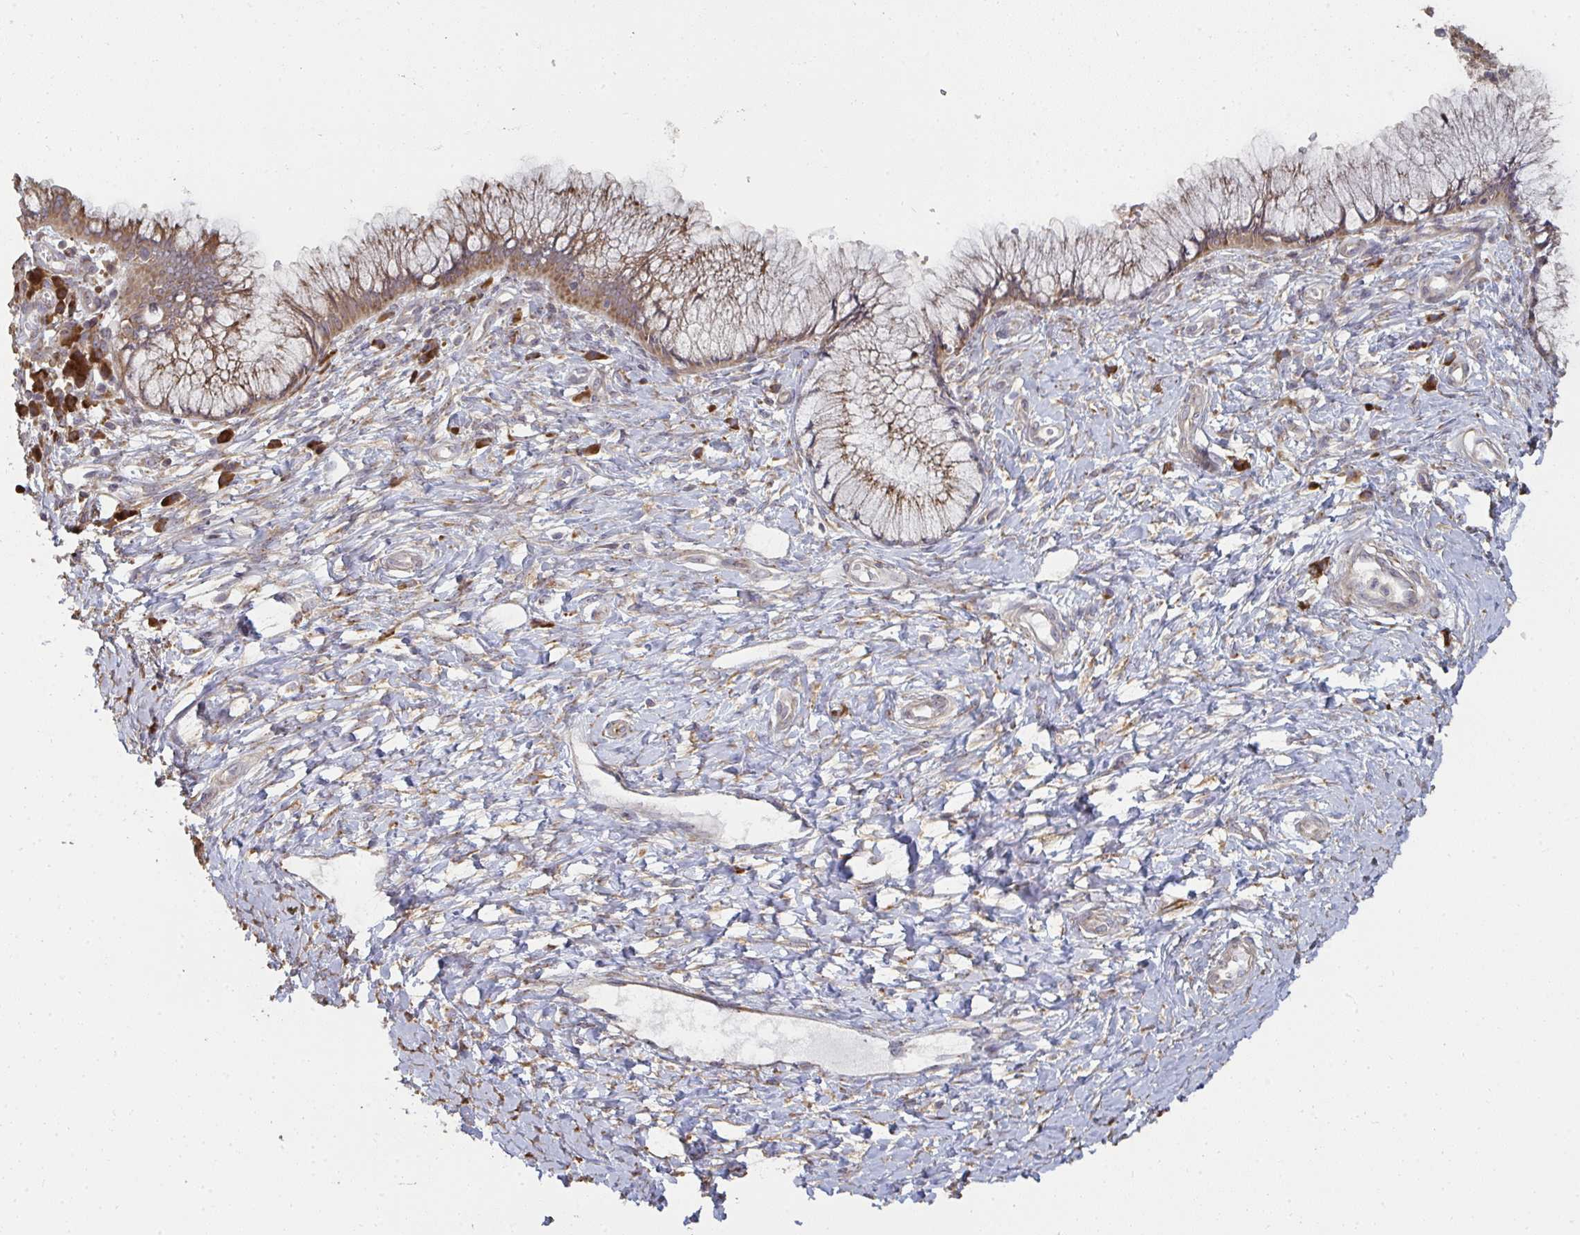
{"staining": {"intensity": "moderate", "quantity": ">75%", "location": "cytoplasmic/membranous"}, "tissue": "cervix", "cell_type": "Glandular cells", "image_type": "normal", "snomed": [{"axis": "morphology", "description": "Normal tissue, NOS"}, {"axis": "topography", "description": "Cervix"}], "caption": "Benign cervix exhibits moderate cytoplasmic/membranous expression in about >75% of glandular cells, visualized by immunohistochemistry.", "gene": "ZFYVE28", "patient": {"sex": "female", "age": 37}}